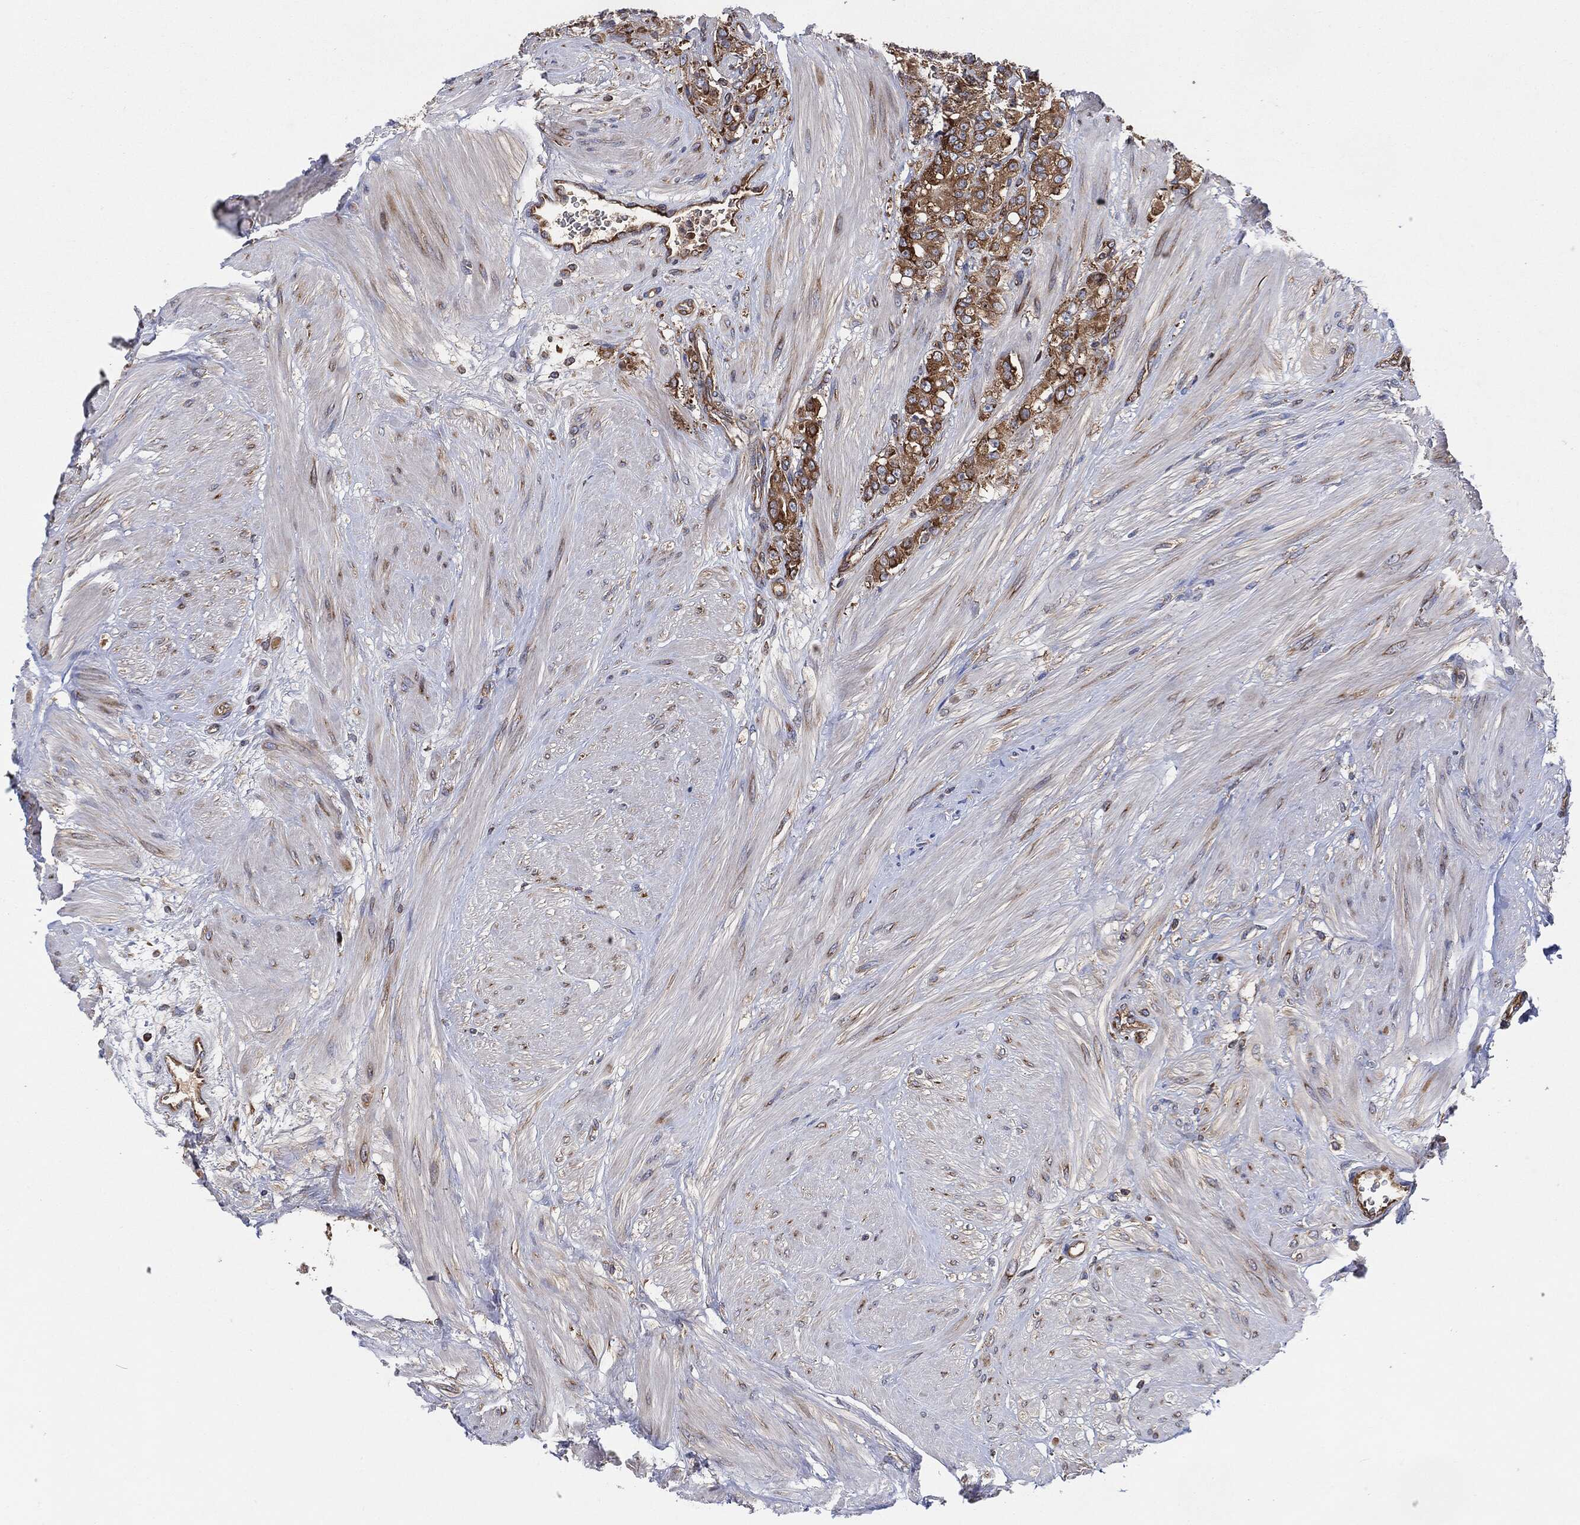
{"staining": {"intensity": "moderate", "quantity": ">75%", "location": "cytoplasmic/membranous"}, "tissue": "prostate cancer", "cell_type": "Tumor cells", "image_type": "cancer", "snomed": [{"axis": "morphology", "description": "Adenocarcinoma, NOS"}, {"axis": "topography", "description": "Prostate and seminal vesicle, NOS"}, {"axis": "topography", "description": "Prostate"}], "caption": "A brown stain shows moderate cytoplasmic/membranous positivity of a protein in prostate cancer tumor cells.", "gene": "EIF2S2", "patient": {"sex": "male", "age": 67}}